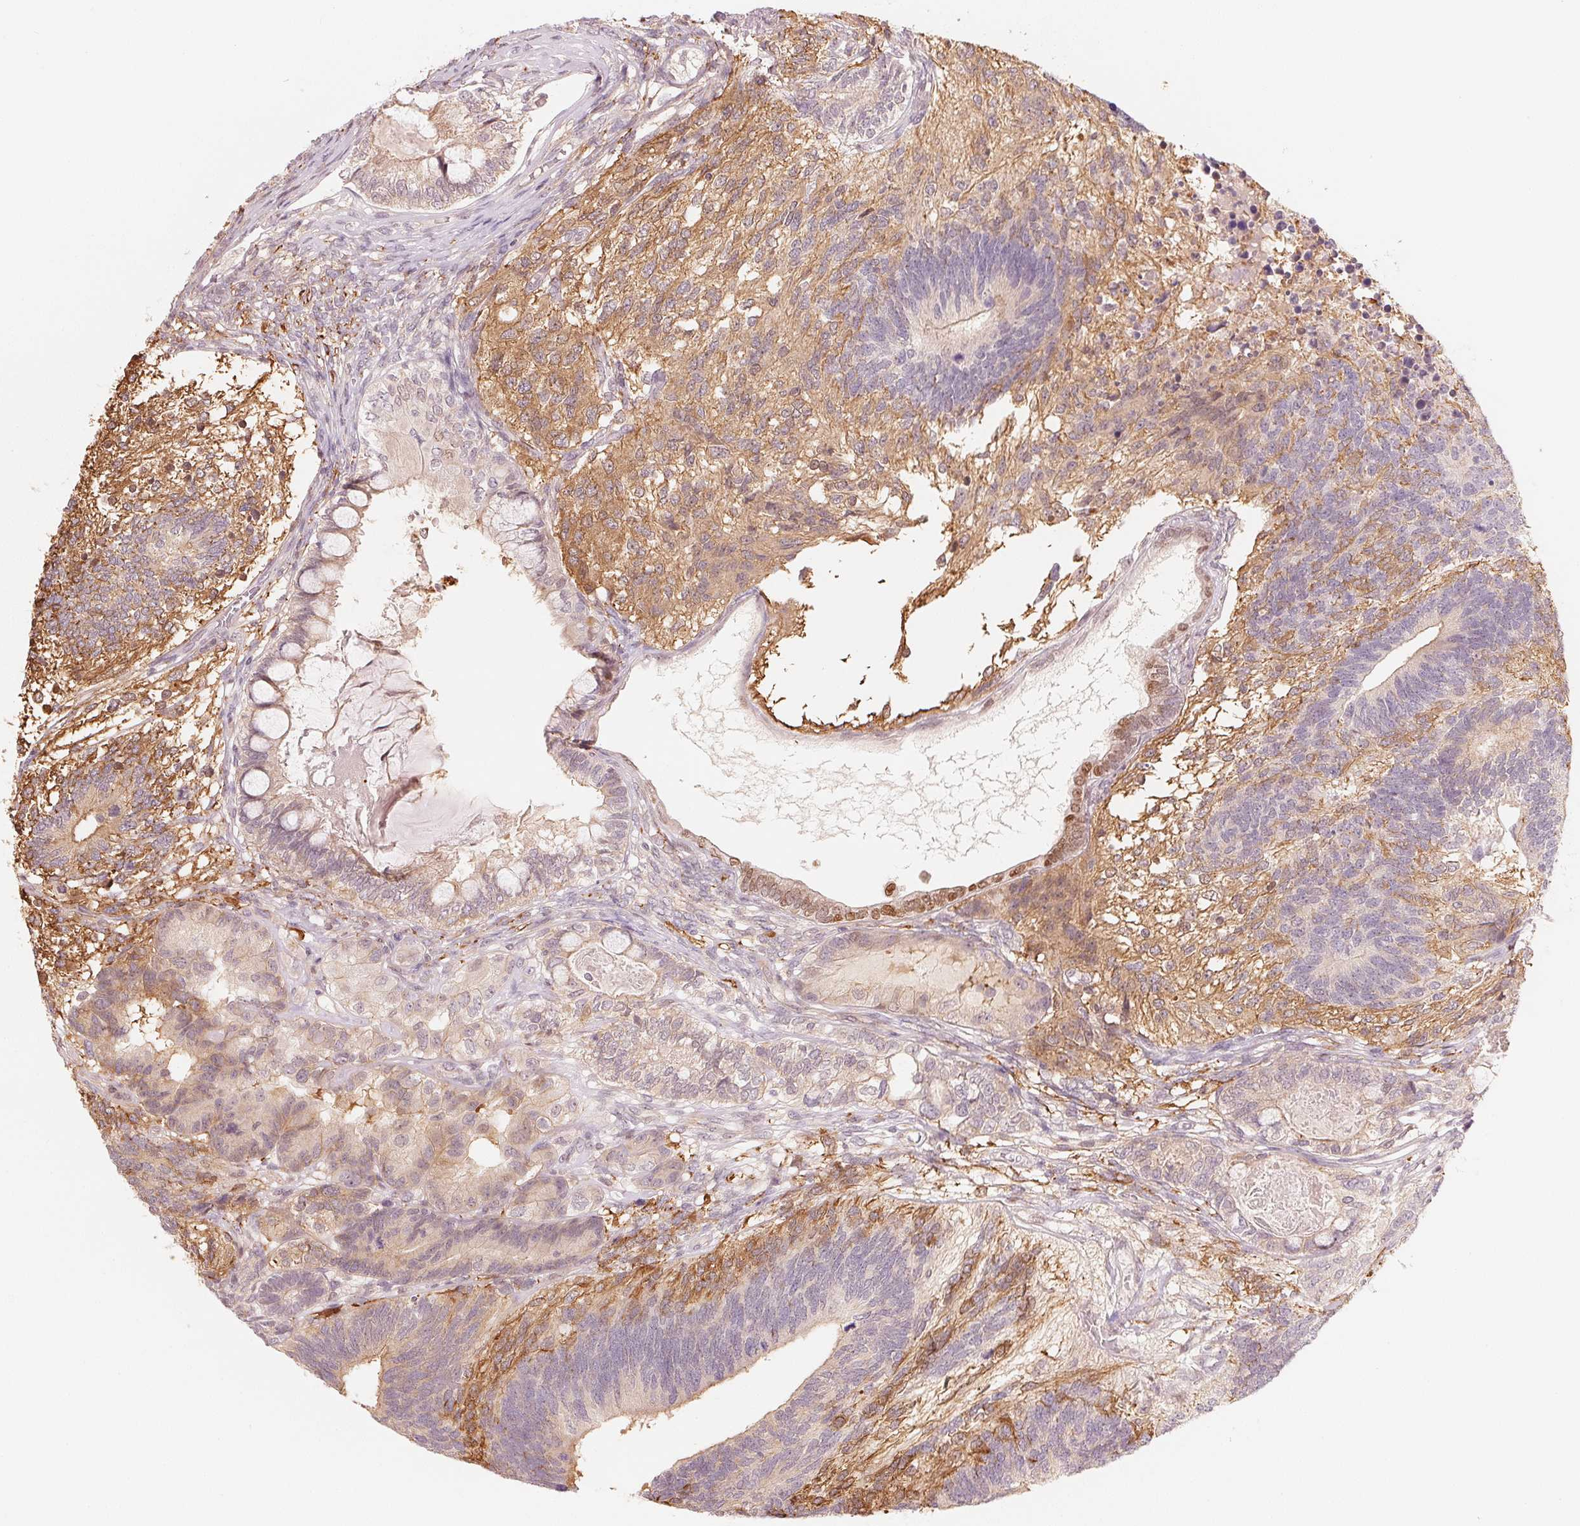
{"staining": {"intensity": "moderate", "quantity": "<25%", "location": "cytoplasmic/membranous"}, "tissue": "testis cancer", "cell_type": "Tumor cells", "image_type": "cancer", "snomed": [{"axis": "morphology", "description": "Seminoma, NOS"}, {"axis": "morphology", "description": "Carcinoma, Embryonal, NOS"}, {"axis": "topography", "description": "Testis"}], "caption": "Protein expression by immunohistochemistry reveals moderate cytoplasmic/membranous staining in about <25% of tumor cells in testis cancer.", "gene": "PRKN", "patient": {"sex": "male", "age": 41}}